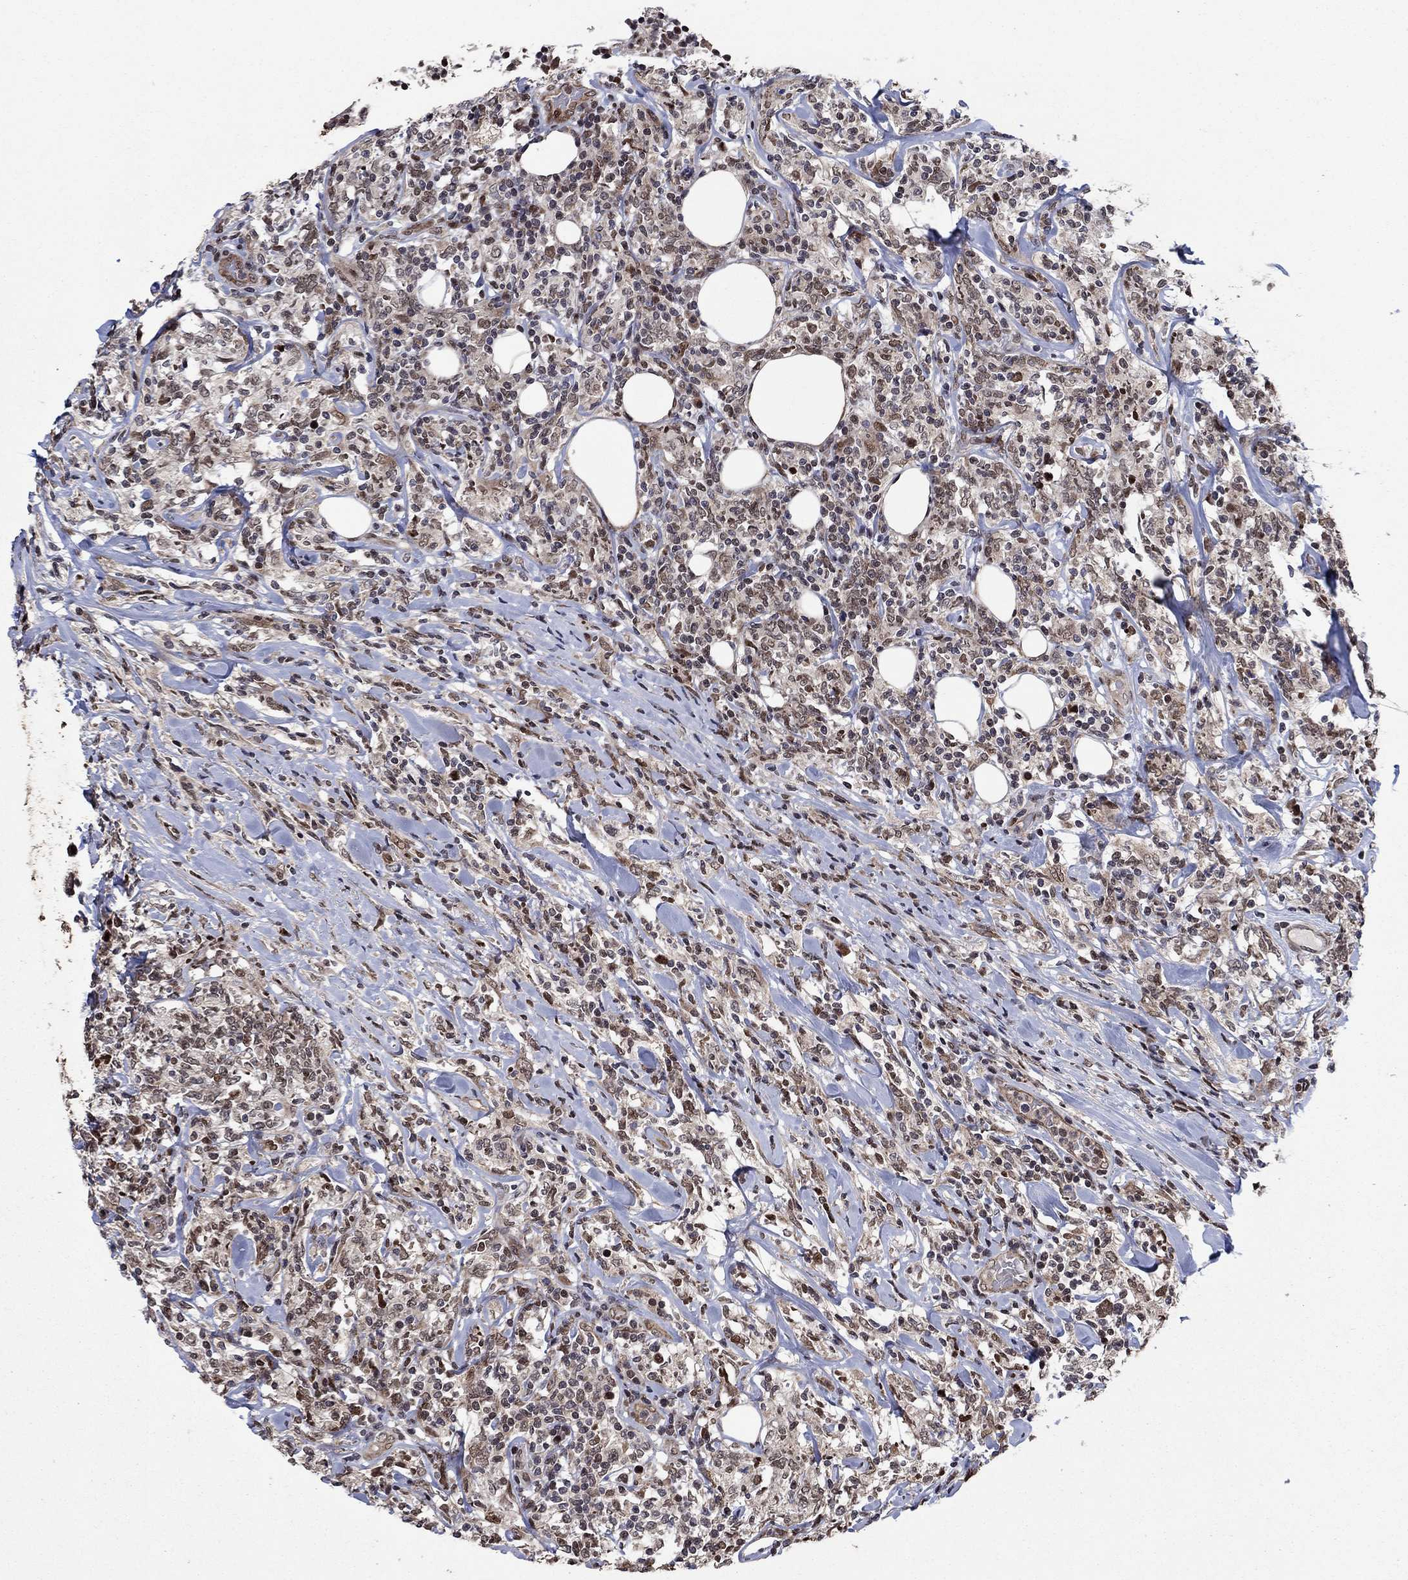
{"staining": {"intensity": "moderate", "quantity": "25%-75%", "location": "nuclear"}, "tissue": "lymphoma", "cell_type": "Tumor cells", "image_type": "cancer", "snomed": [{"axis": "morphology", "description": "Malignant lymphoma, non-Hodgkin's type, High grade"}, {"axis": "topography", "description": "Lymph node"}], "caption": "Immunohistochemistry photomicrograph of neoplastic tissue: malignant lymphoma, non-Hodgkin's type (high-grade) stained using immunohistochemistry (IHC) demonstrates medium levels of moderate protein expression localized specifically in the nuclear of tumor cells, appearing as a nuclear brown color.", "gene": "PRICKLE4", "patient": {"sex": "female", "age": 84}}